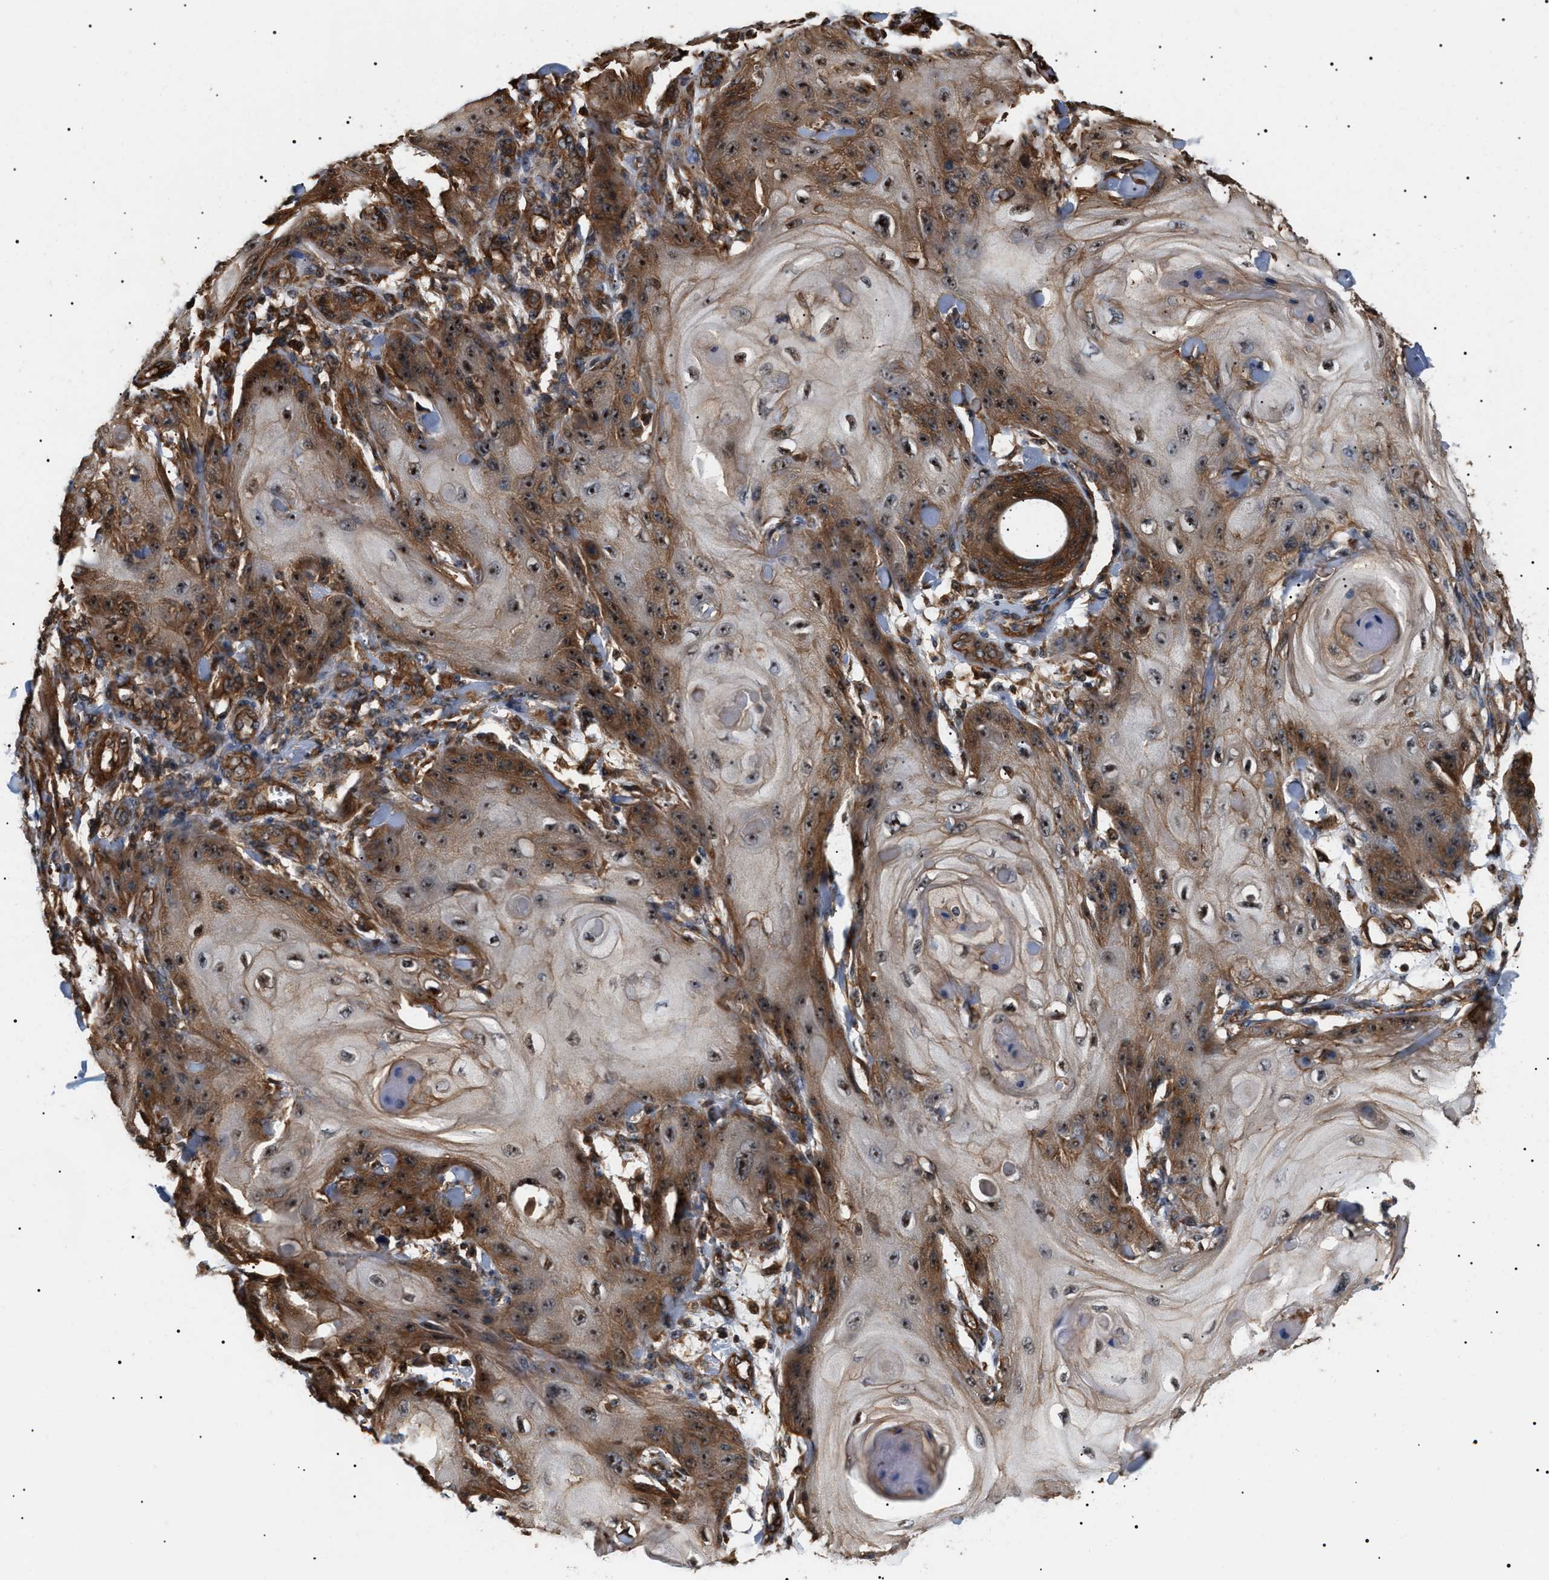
{"staining": {"intensity": "moderate", "quantity": "25%-75%", "location": "cytoplasmic/membranous,nuclear"}, "tissue": "skin cancer", "cell_type": "Tumor cells", "image_type": "cancer", "snomed": [{"axis": "morphology", "description": "Squamous cell carcinoma, NOS"}, {"axis": "topography", "description": "Skin"}], "caption": "IHC of skin squamous cell carcinoma reveals medium levels of moderate cytoplasmic/membranous and nuclear positivity in approximately 25%-75% of tumor cells.", "gene": "SH3GLB2", "patient": {"sex": "male", "age": 74}}